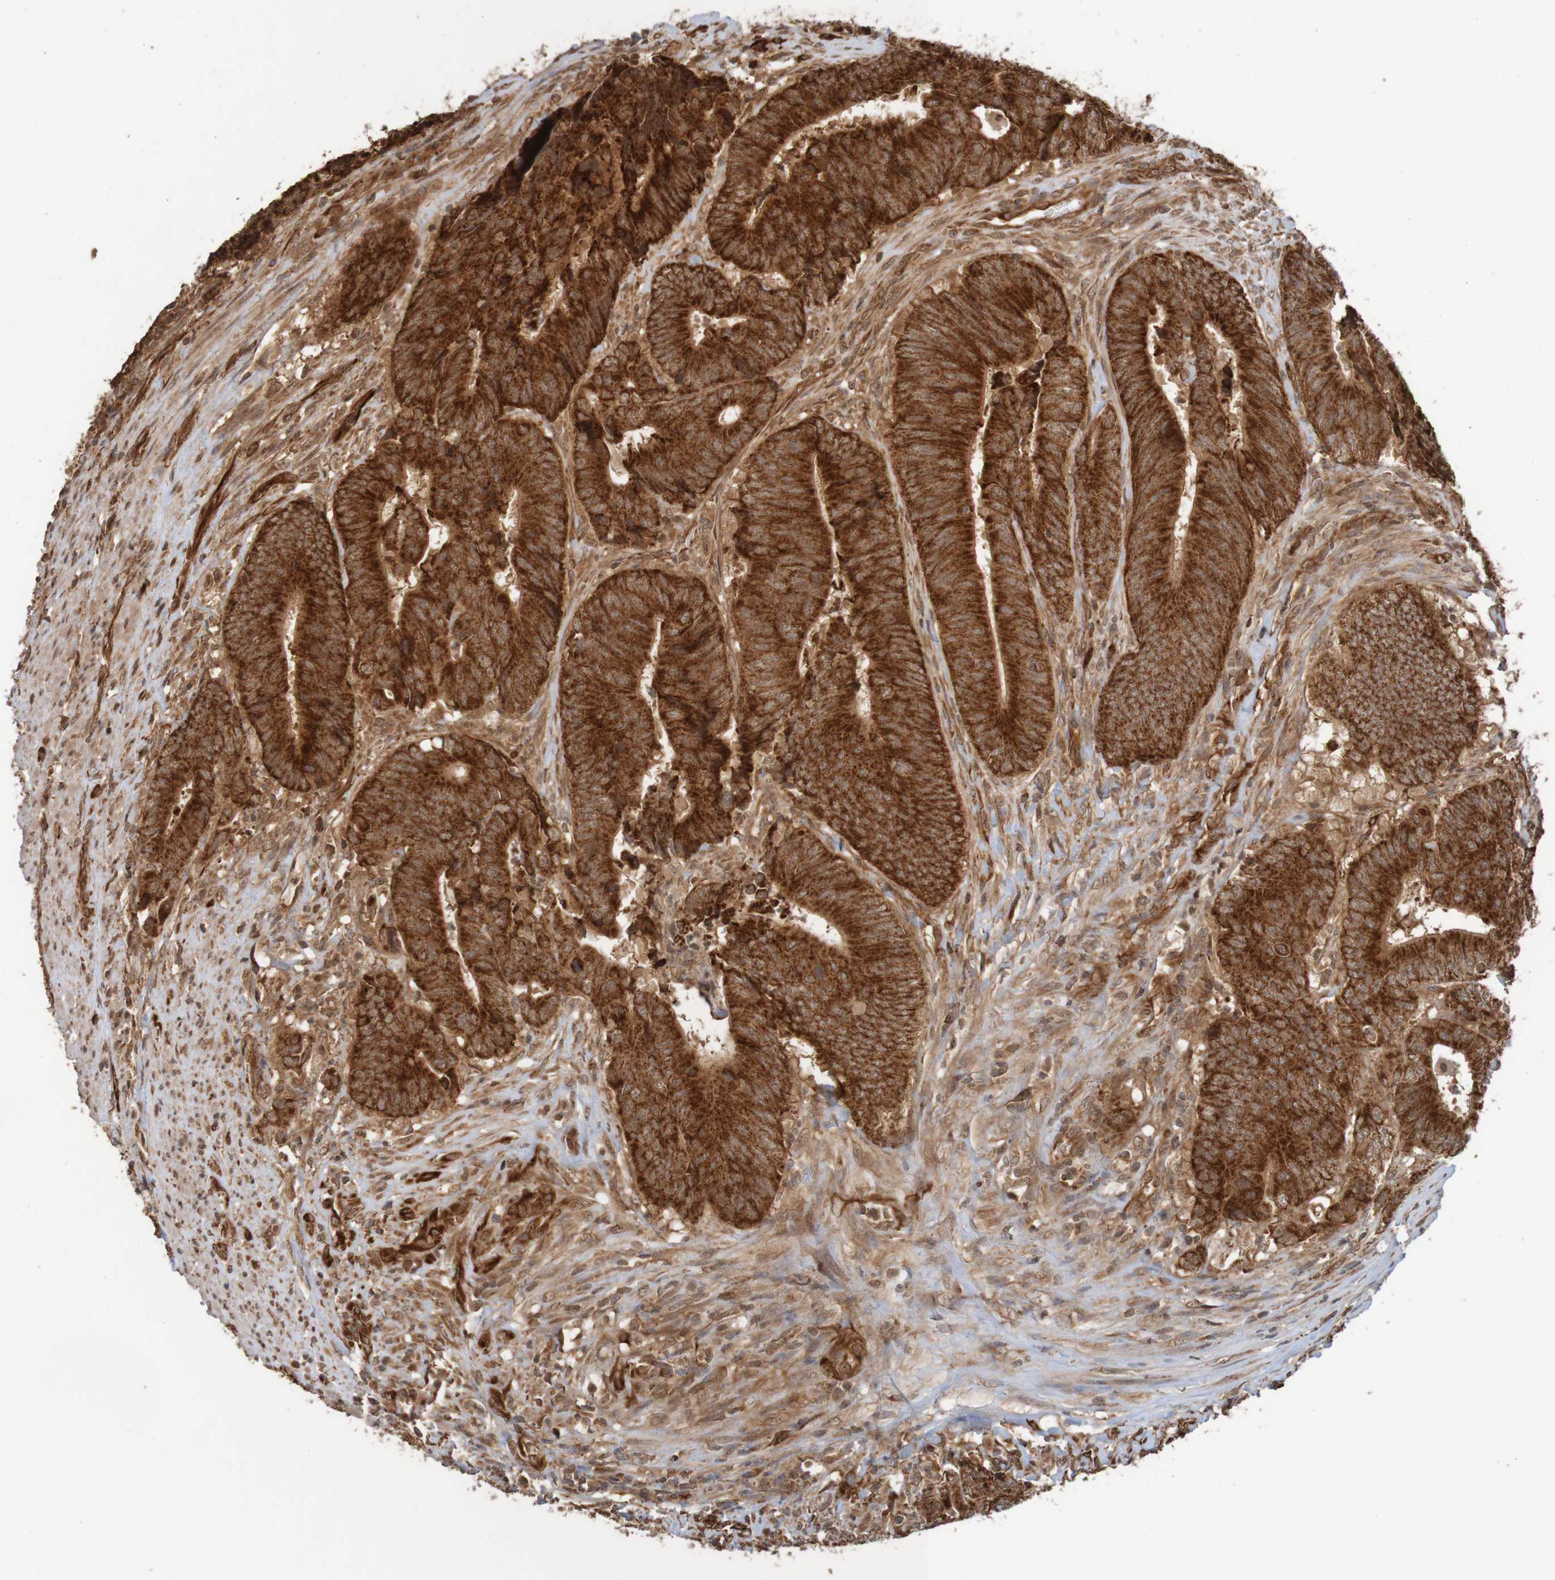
{"staining": {"intensity": "strong", "quantity": ">75%", "location": "cytoplasmic/membranous"}, "tissue": "colorectal cancer", "cell_type": "Tumor cells", "image_type": "cancer", "snomed": [{"axis": "morphology", "description": "Normal tissue, NOS"}, {"axis": "morphology", "description": "Adenocarcinoma, NOS"}, {"axis": "topography", "description": "Colon"}], "caption": "Colorectal adenocarcinoma stained for a protein (brown) displays strong cytoplasmic/membranous positive expression in about >75% of tumor cells.", "gene": "MRPL52", "patient": {"sex": "male", "age": 56}}